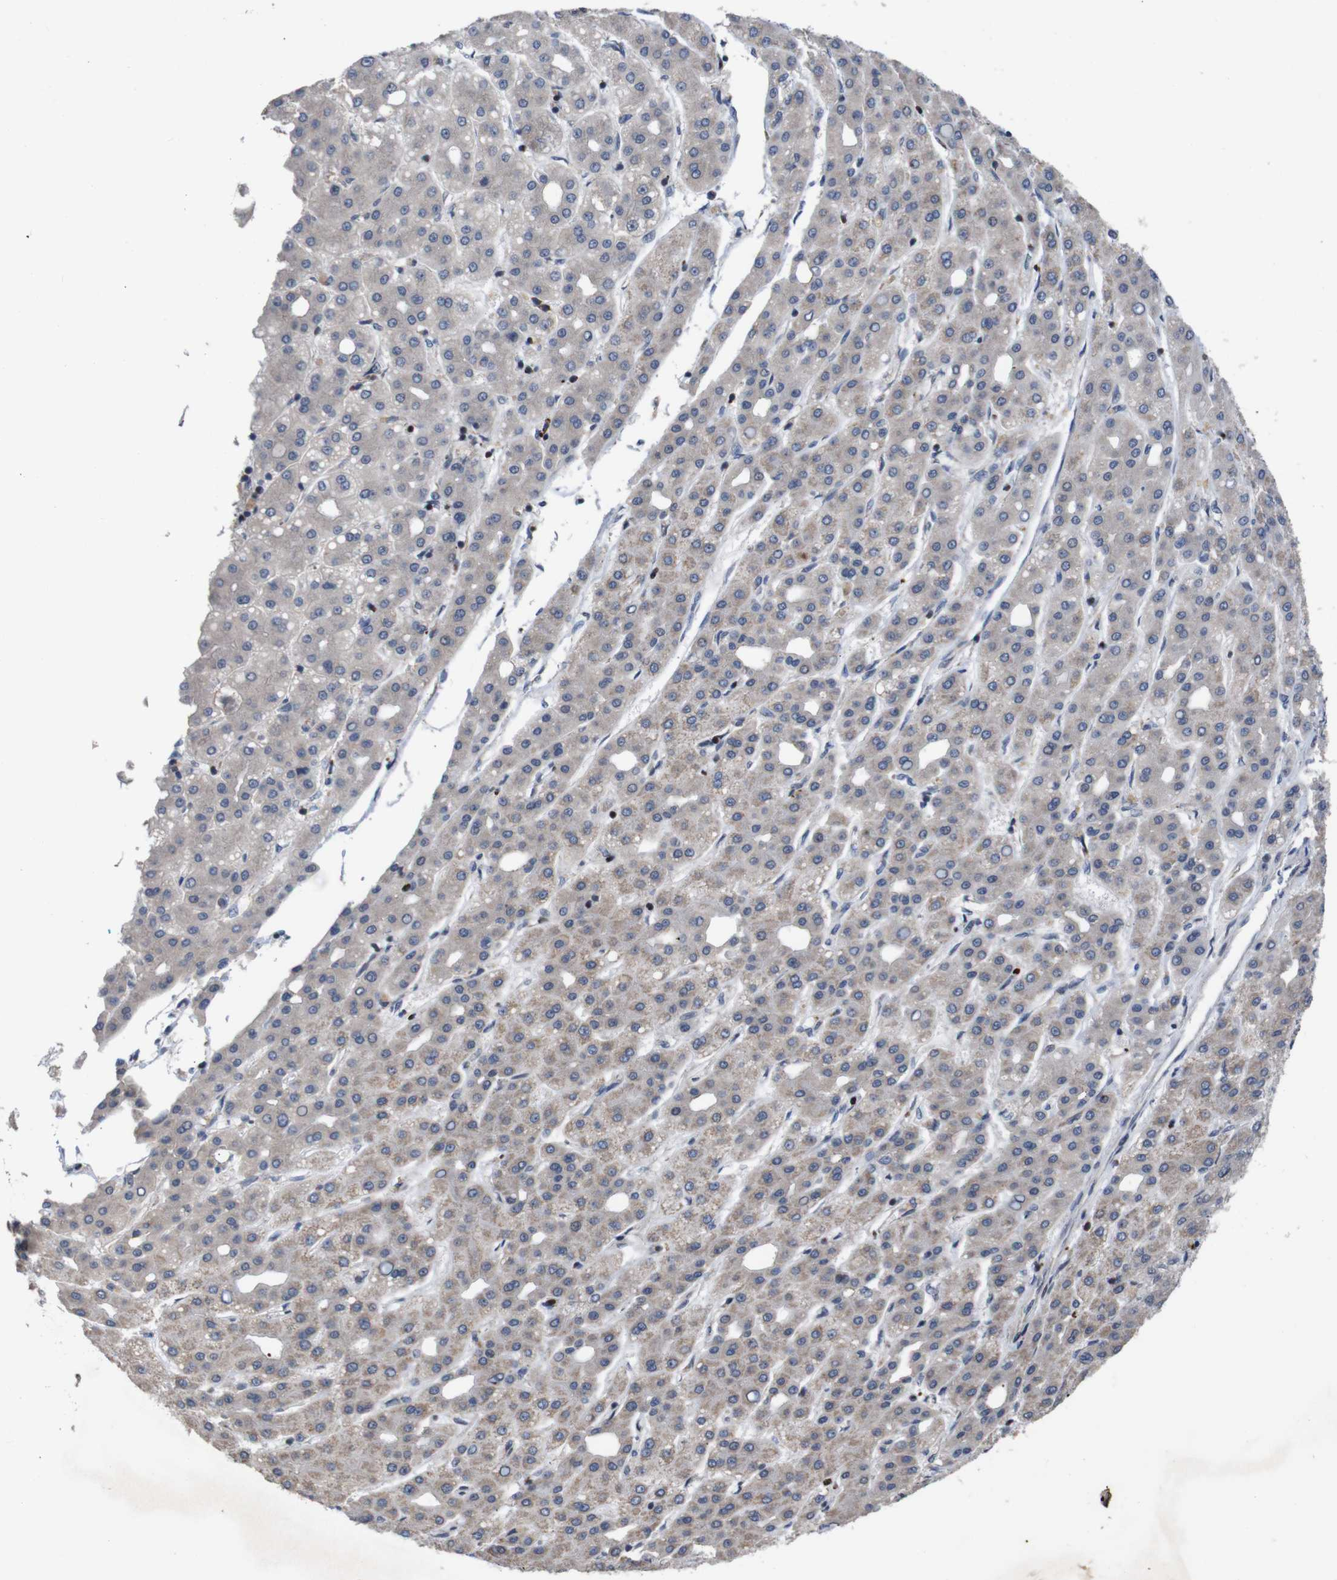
{"staining": {"intensity": "weak", "quantity": ">75%", "location": "cytoplasmic/membranous"}, "tissue": "liver cancer", "cell_type": "Tumor cells", "image_type": "cancer", "snomed": [{"axis": "morphology", "description": "Carcinoma, Hepatocellular, NOS"}, {"axis": "topography", "description": "Liver"}], "caption": "There is low levels of weak cytoplasmic/membranous staining in tumor cells of liver hepatocellular carcinoma, as demonstrated by immunohistochemical staining (brown color).", "gene": "ATP7B", "patient": {"sex": "male", "age": 65}}